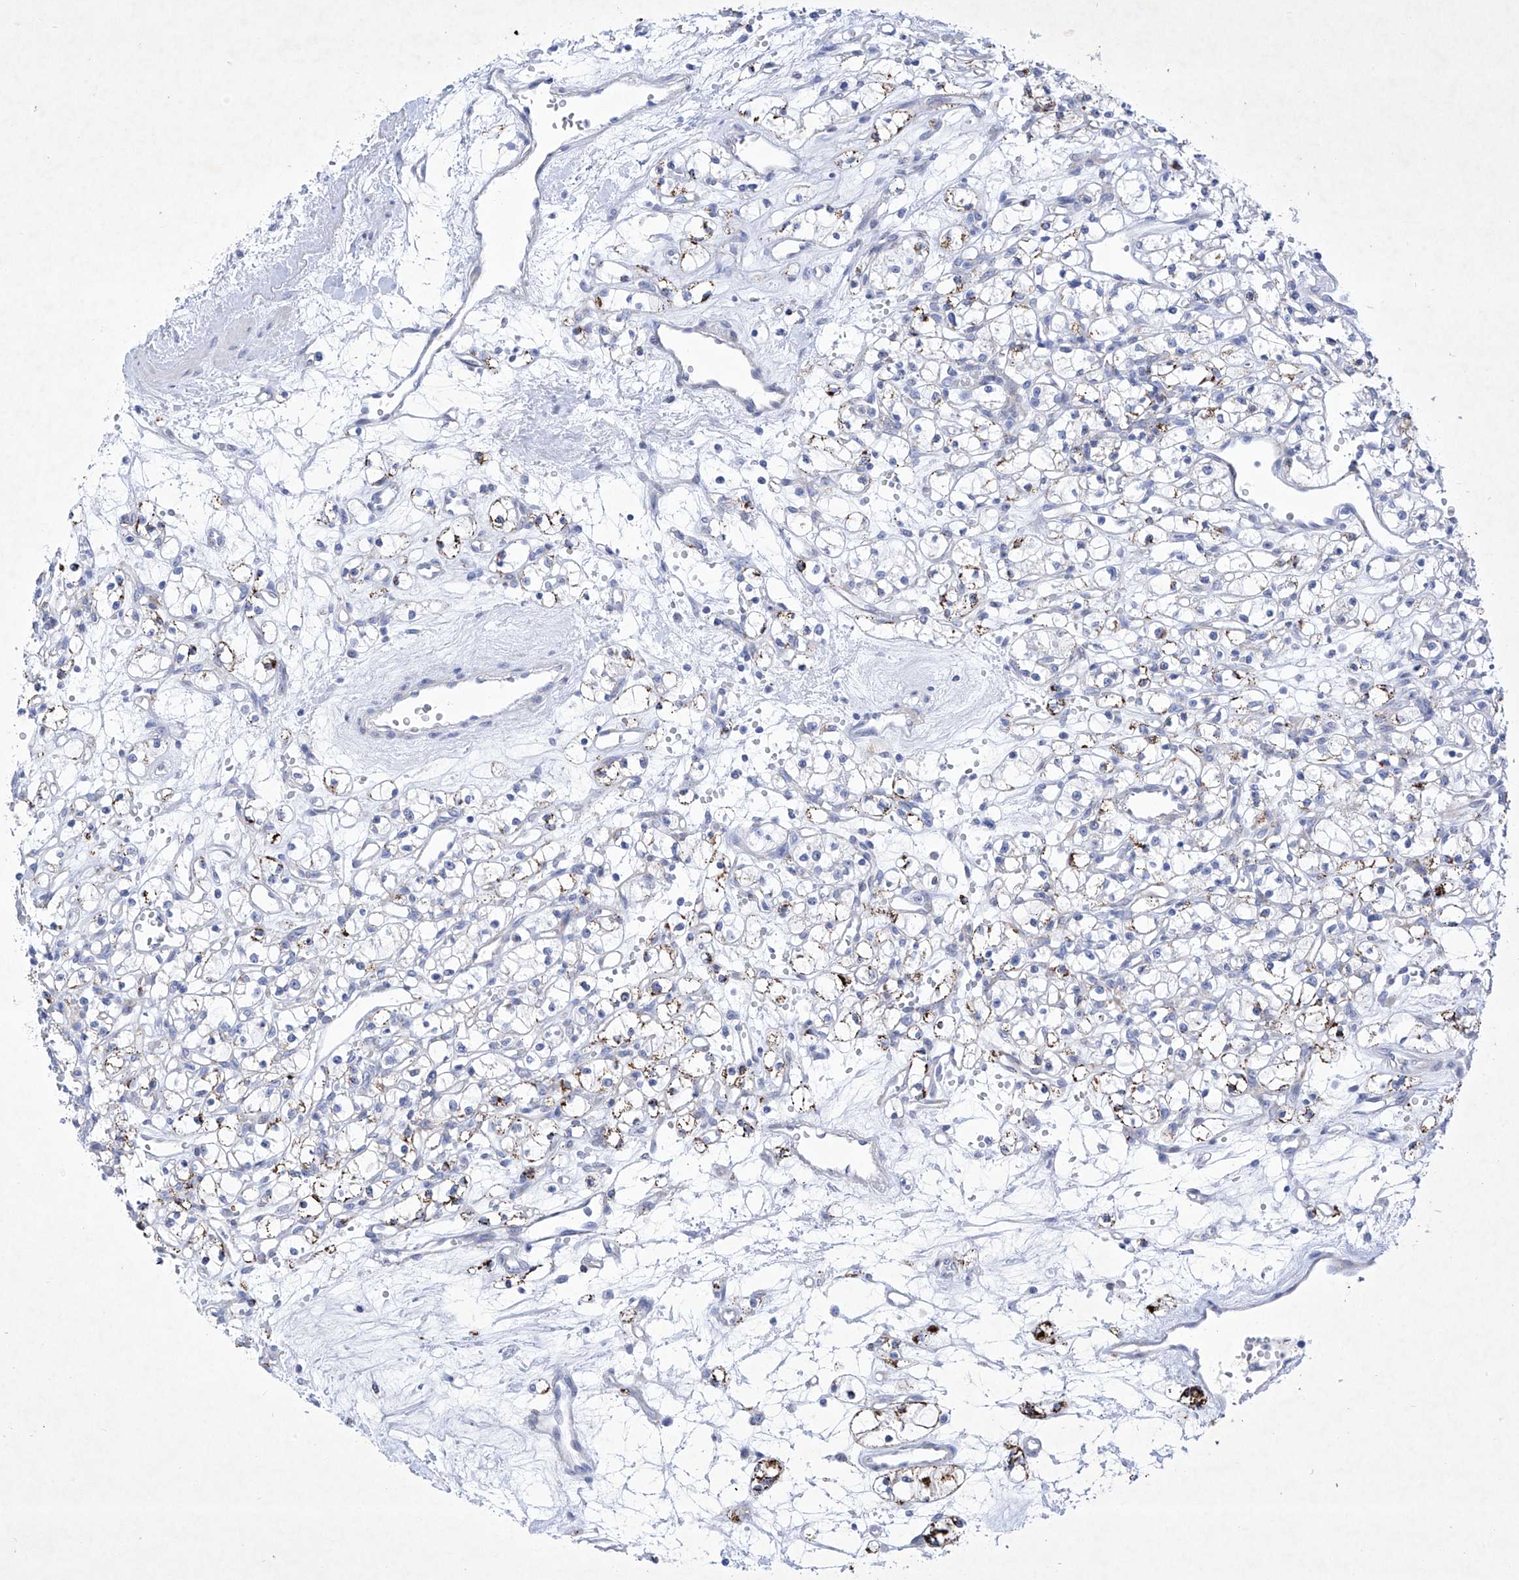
{"staining": {"intensity": "strong", "quantity": "<25%", "location": "cytoplasmic/membranous"}, "tissue": "renal cancer", "cell_type": "Tumor cells", "image_type": "cancer", "snomed": [{"axis": "morphology", "description": "Adenocarcinoma, NOS"}, {"axis": "topography", "description": "Kidney"}], "caption": "DAB (3,3'-diaminobenzidine) immunohistochemical staining of human adenocarcinoma (renal) reveals strong cytoplasmic/membranous protein staining in about <25% of tumor cells. Ihc stains the protein of interest in brown and the nuclei are stained blue.", "gene": "C1orf87", "patient": {"sex": "female", "age": 59}}